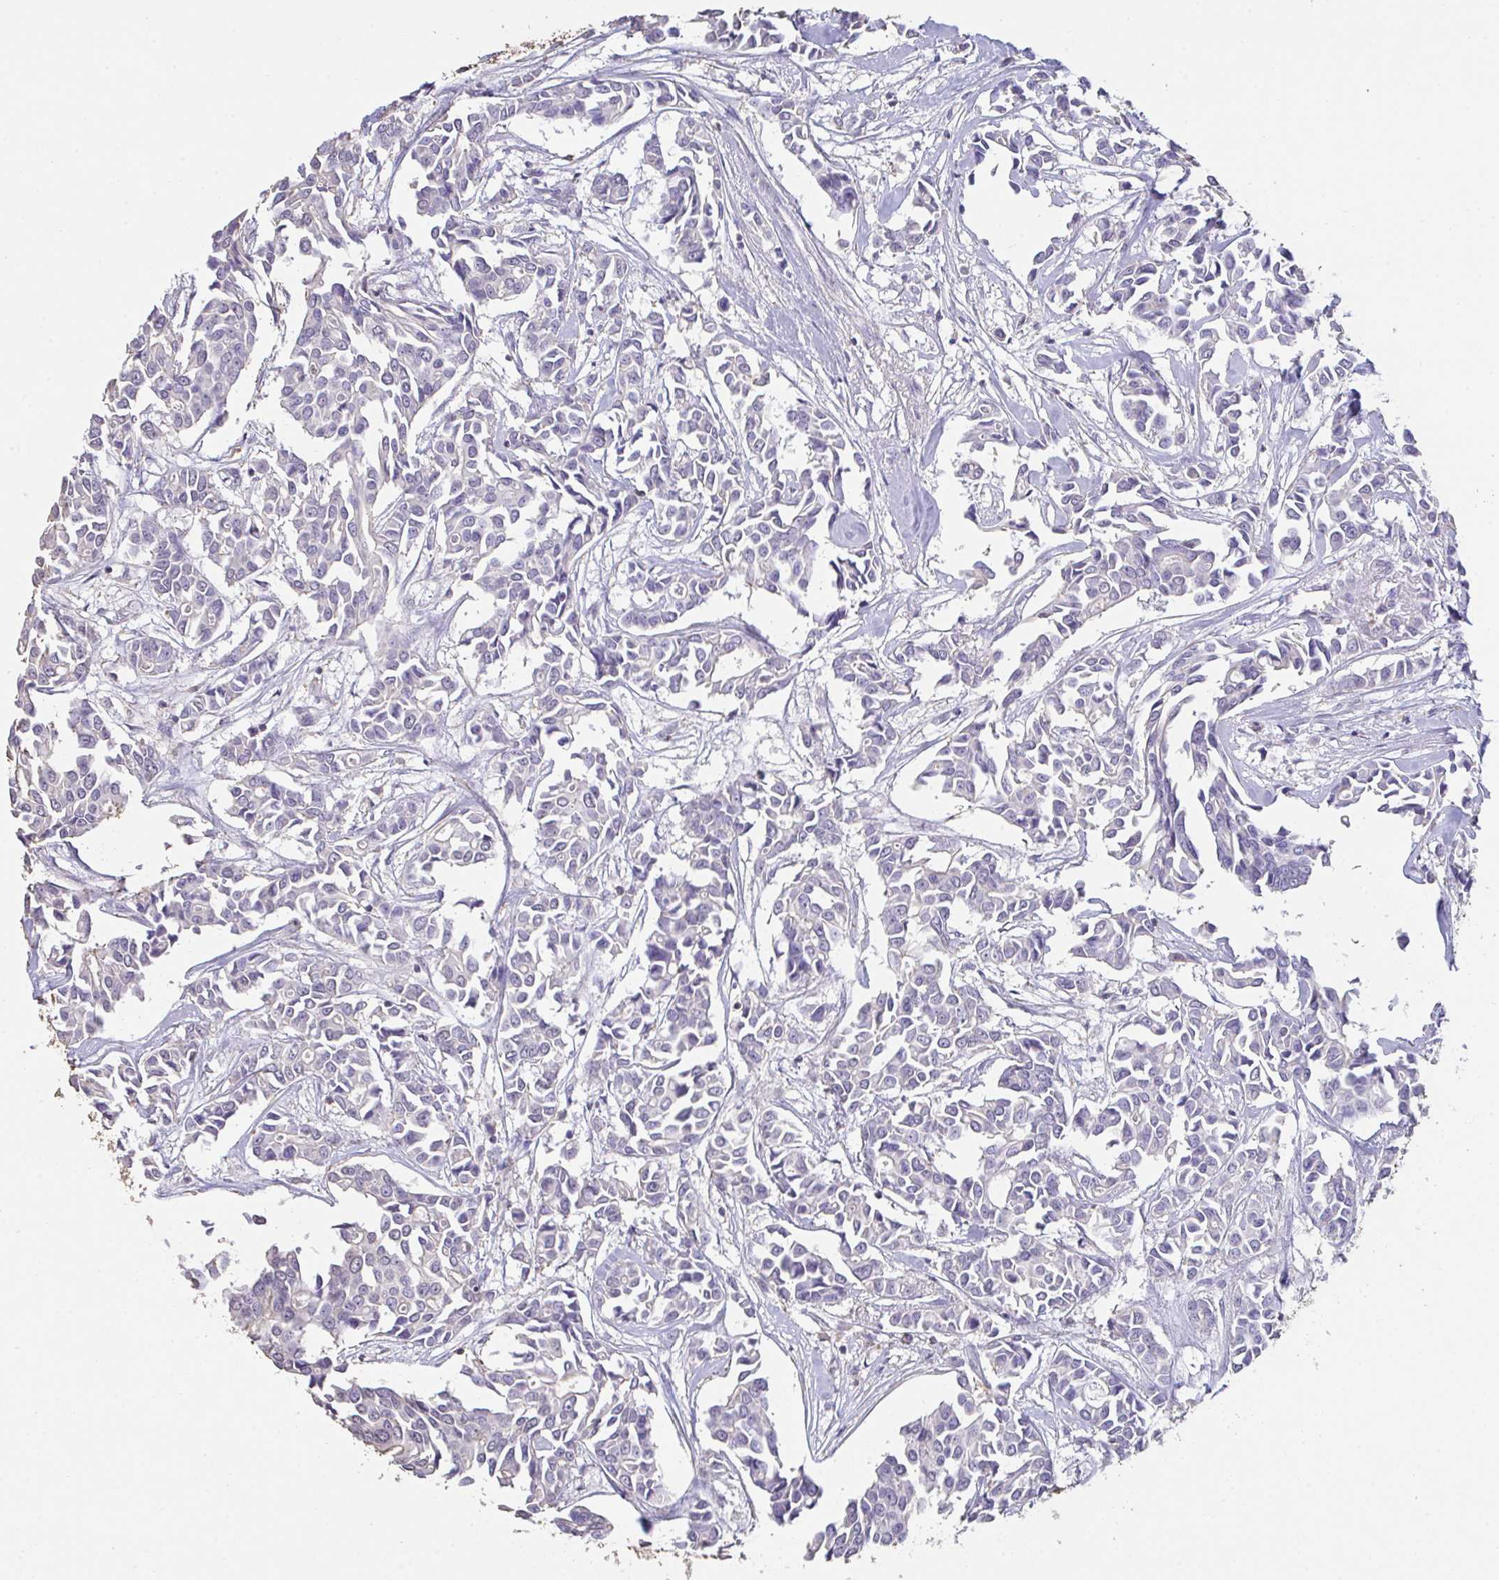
{"staining": {"intensity": "negative", "quantity": "none", "location": "none"}, "tissue": "breast cancer", "cell_type": "Tumor cells", "image_type": "cancer", "snomed": [{"axis": "morphology", "description": "Duct carcinoma"}, {"axis": "topography", "description": "Breast"}], "caption": "Micrograph shows no protein staining in tumor cells of breast cancer (infiltrating ductal carcinoma) tissue. (Stains: DAB (3,3'-diaminobenzidine) immunohistochemistry (IHC) with hematoxylin counter stain, Microscopy: brightfield microscopy at high magnification).", "gene": "IL23R", "patient": {"sex": "female", "age": 54}}